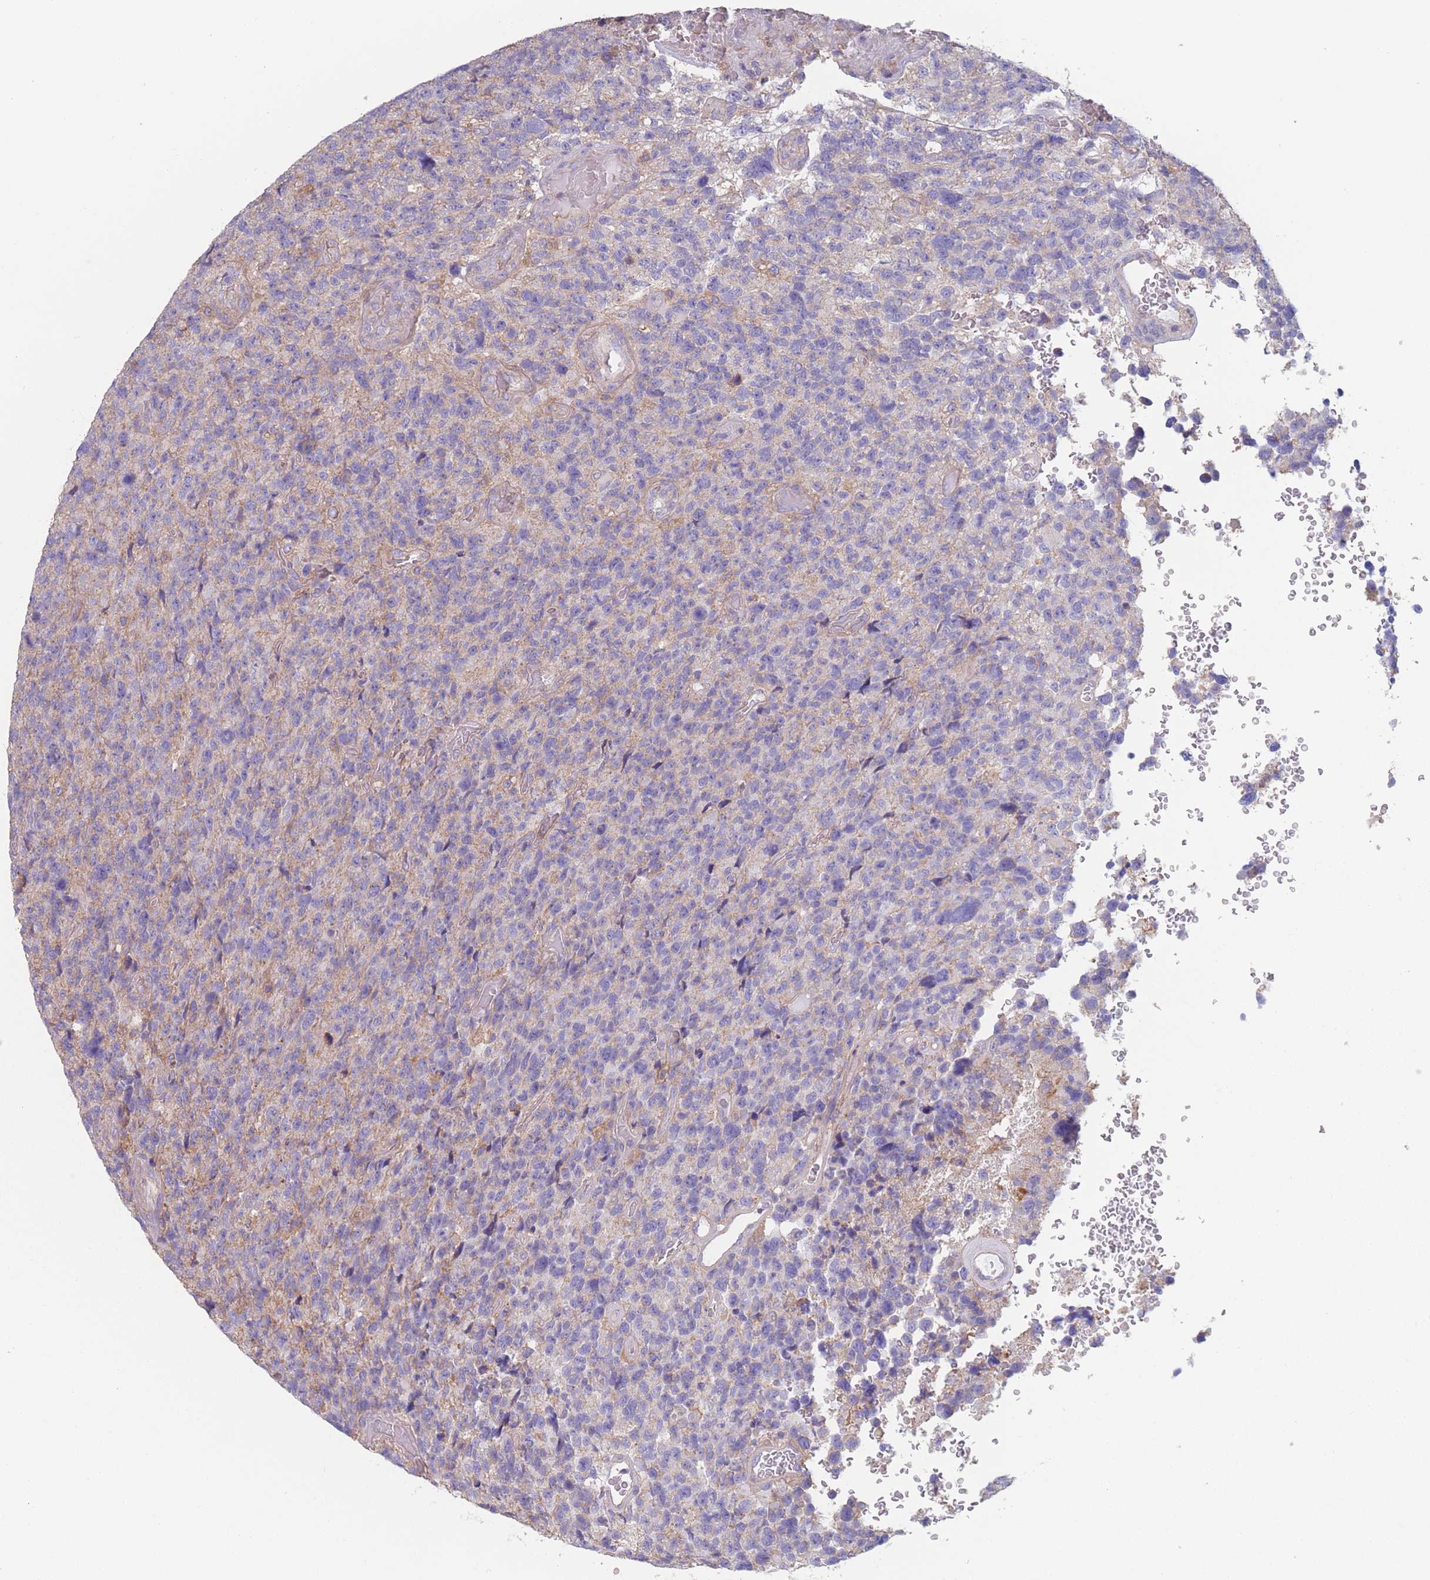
{"staining": {"intensity": "negative", "quantity": "none", "location": "none"}, "tissue": "glioma", "cell_type": "Tumor cells", "image_type": "cancer", "snomed": [{"axis": "morphology", "description": "Glioma, malignant, High grade"}, {"axis": "topography", "description": "Brain"}], "caption": "Human malignant glioma (high-grade) stained for a protein using immunohistochemistry (IHC) displays no positivity in tumor cells.", "gene": "ADH1A", "patient": {"sex": "male", "age": 69}}